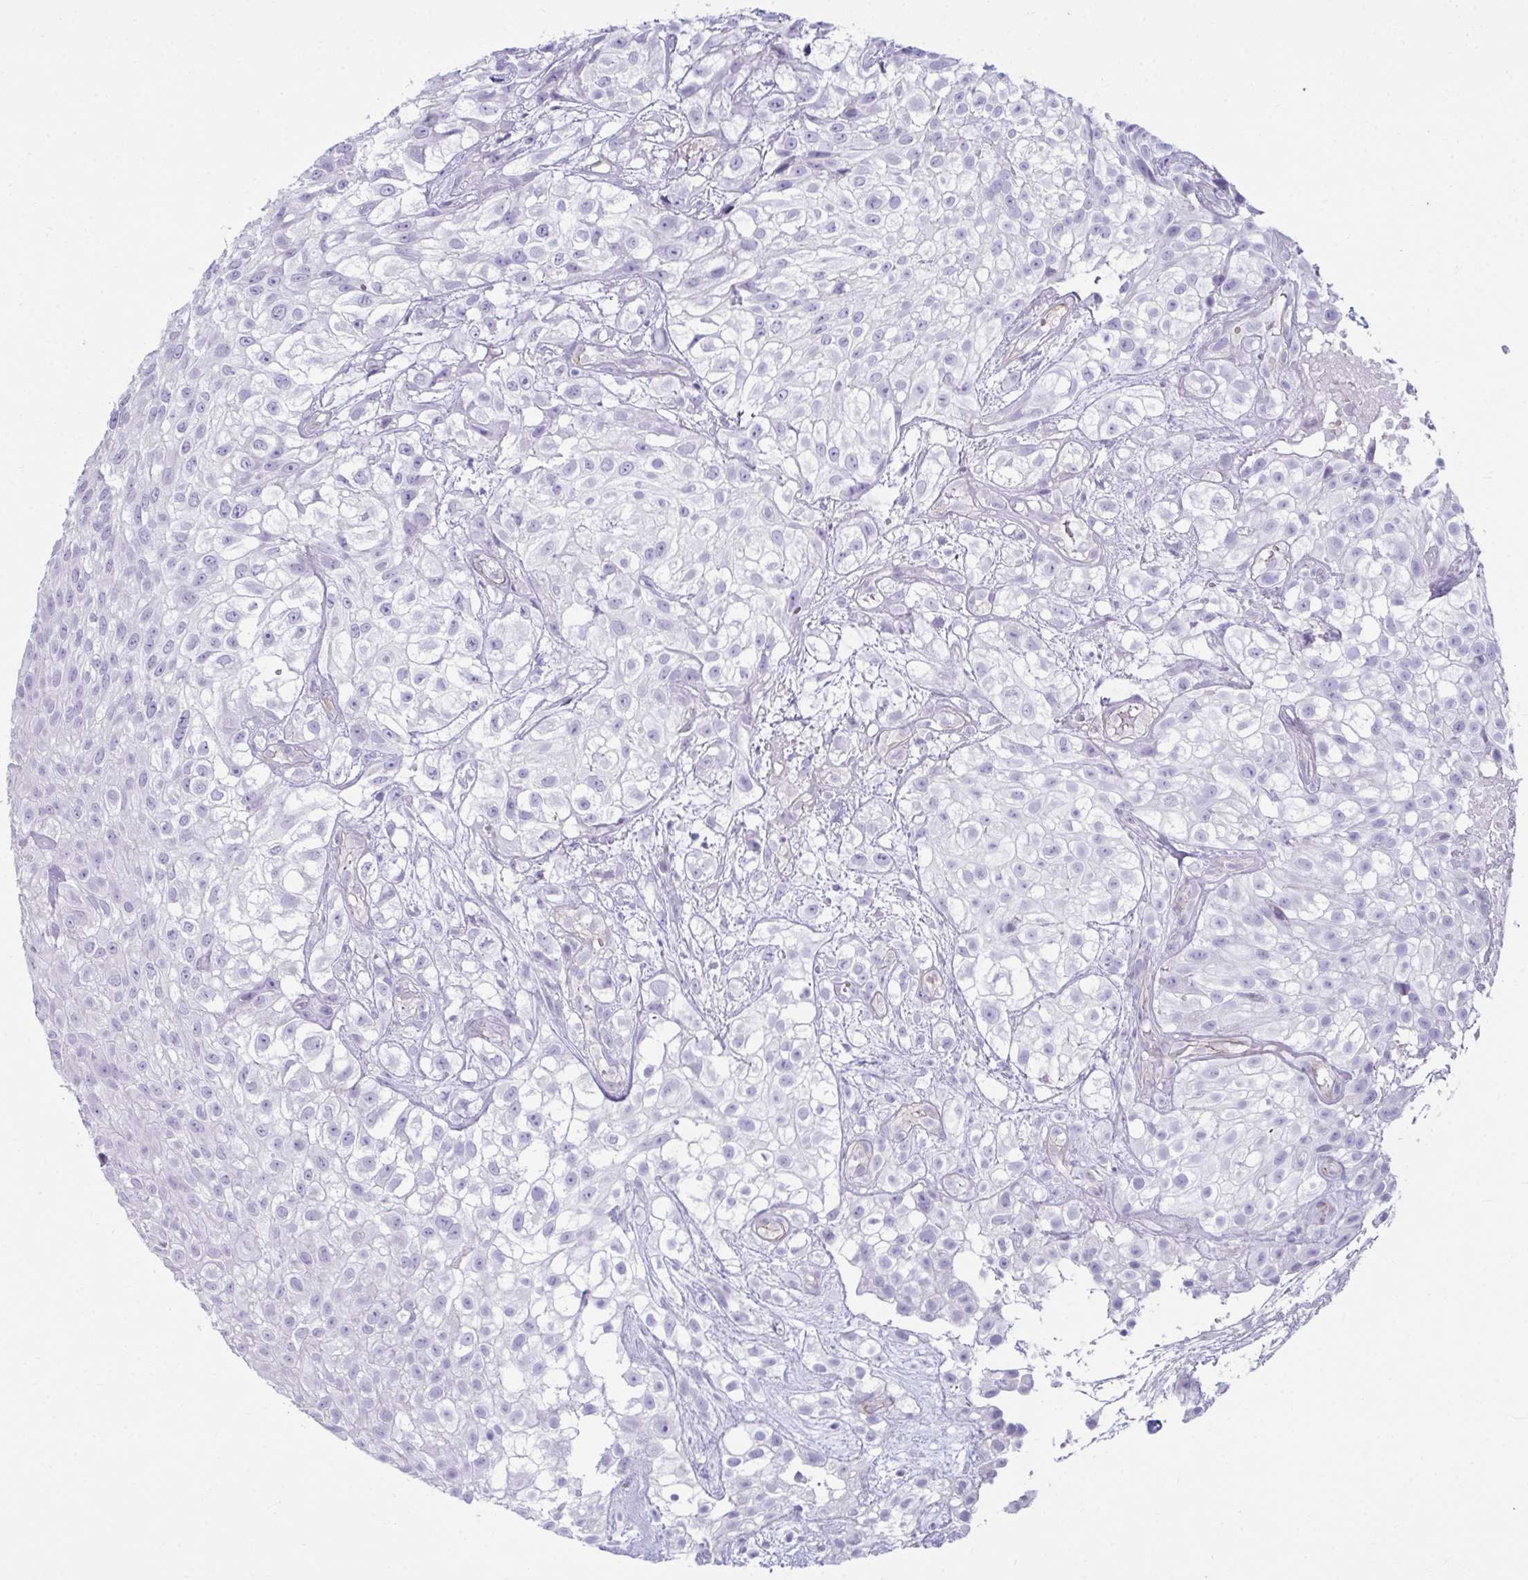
{"staining": {"intensity": "negative", "quantity": "none", "location": "none"}, "tissue": "urothelial cancer", "cell_type": "Tumor cells", "image_type": "cancer", "snomed": [{"axis": "morphology", "description": "Urothelial carcinoma, High grade"}, {"axis": "topography", "description": "Urinary bladder"}], "caption": "This histopathology image is of urothelial cancer stained with IHC to label a protein in brown with the nuclei are counter-stained blue. There is no positivity in tumor cells.", "gene": "UBL3", "patient": {"sex": "male", "age": 56}}